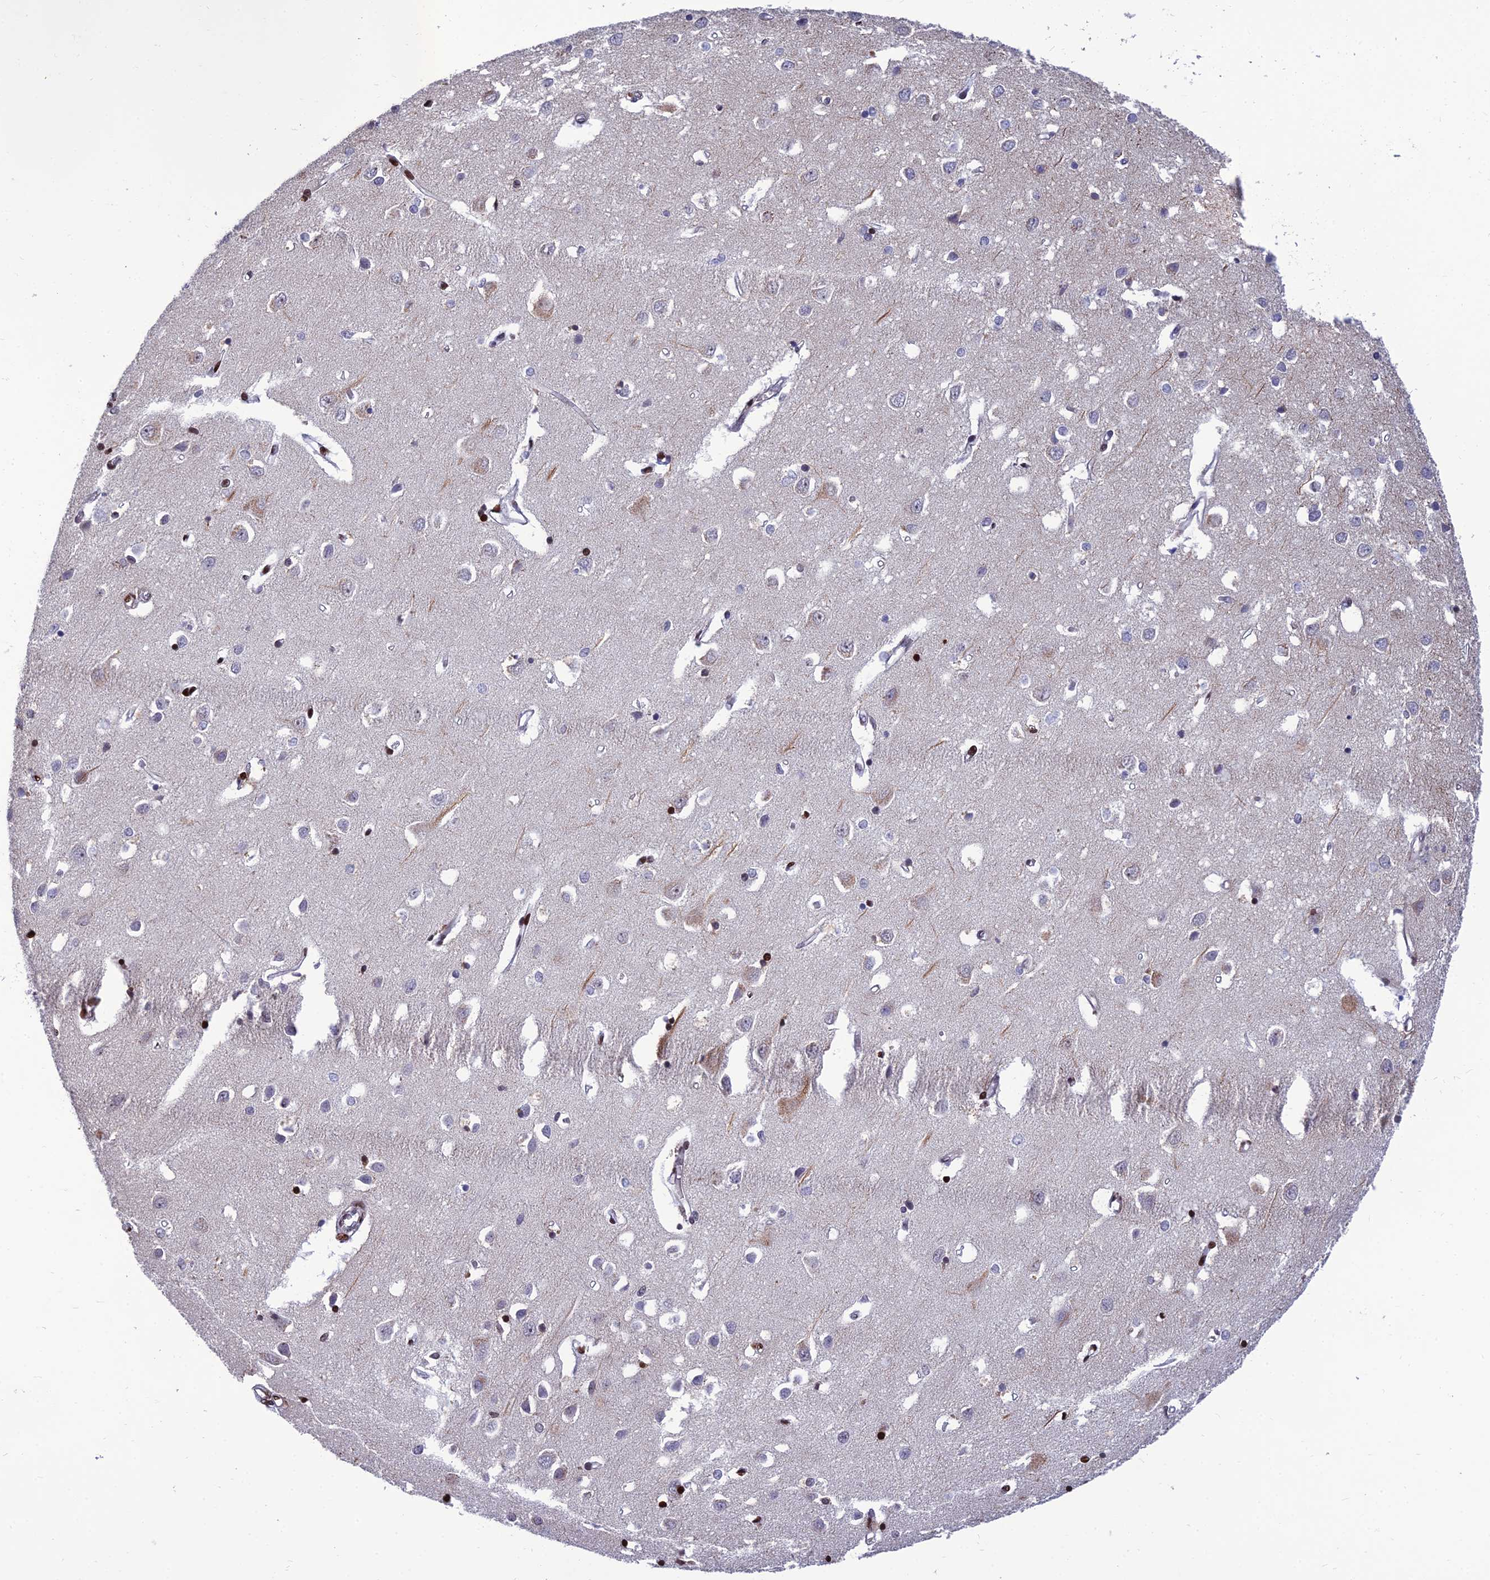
{"staining": {"intensity": "moderate", "quantity": ">75%", "location": "cytoplasmic/membranous"}, "tissue": "cerebral cortex", "cell_type": "Endothelial cells", "image_type": "normal", "snomed": [{"axis": "morphology", "description": "Normal tissue, NOS"}, {"axis": "topography", "description": "Cerebral cortex"}], "caption": "A high-resolution photomicrograph shows IHC staining of normal cerebral cortex, which reveals moderate cytoplasmic/membranous positivity in approximately >75% of endothelial cells.", "gene": "PPP1R18", "patient": {"sex": "female", "age": 64}}